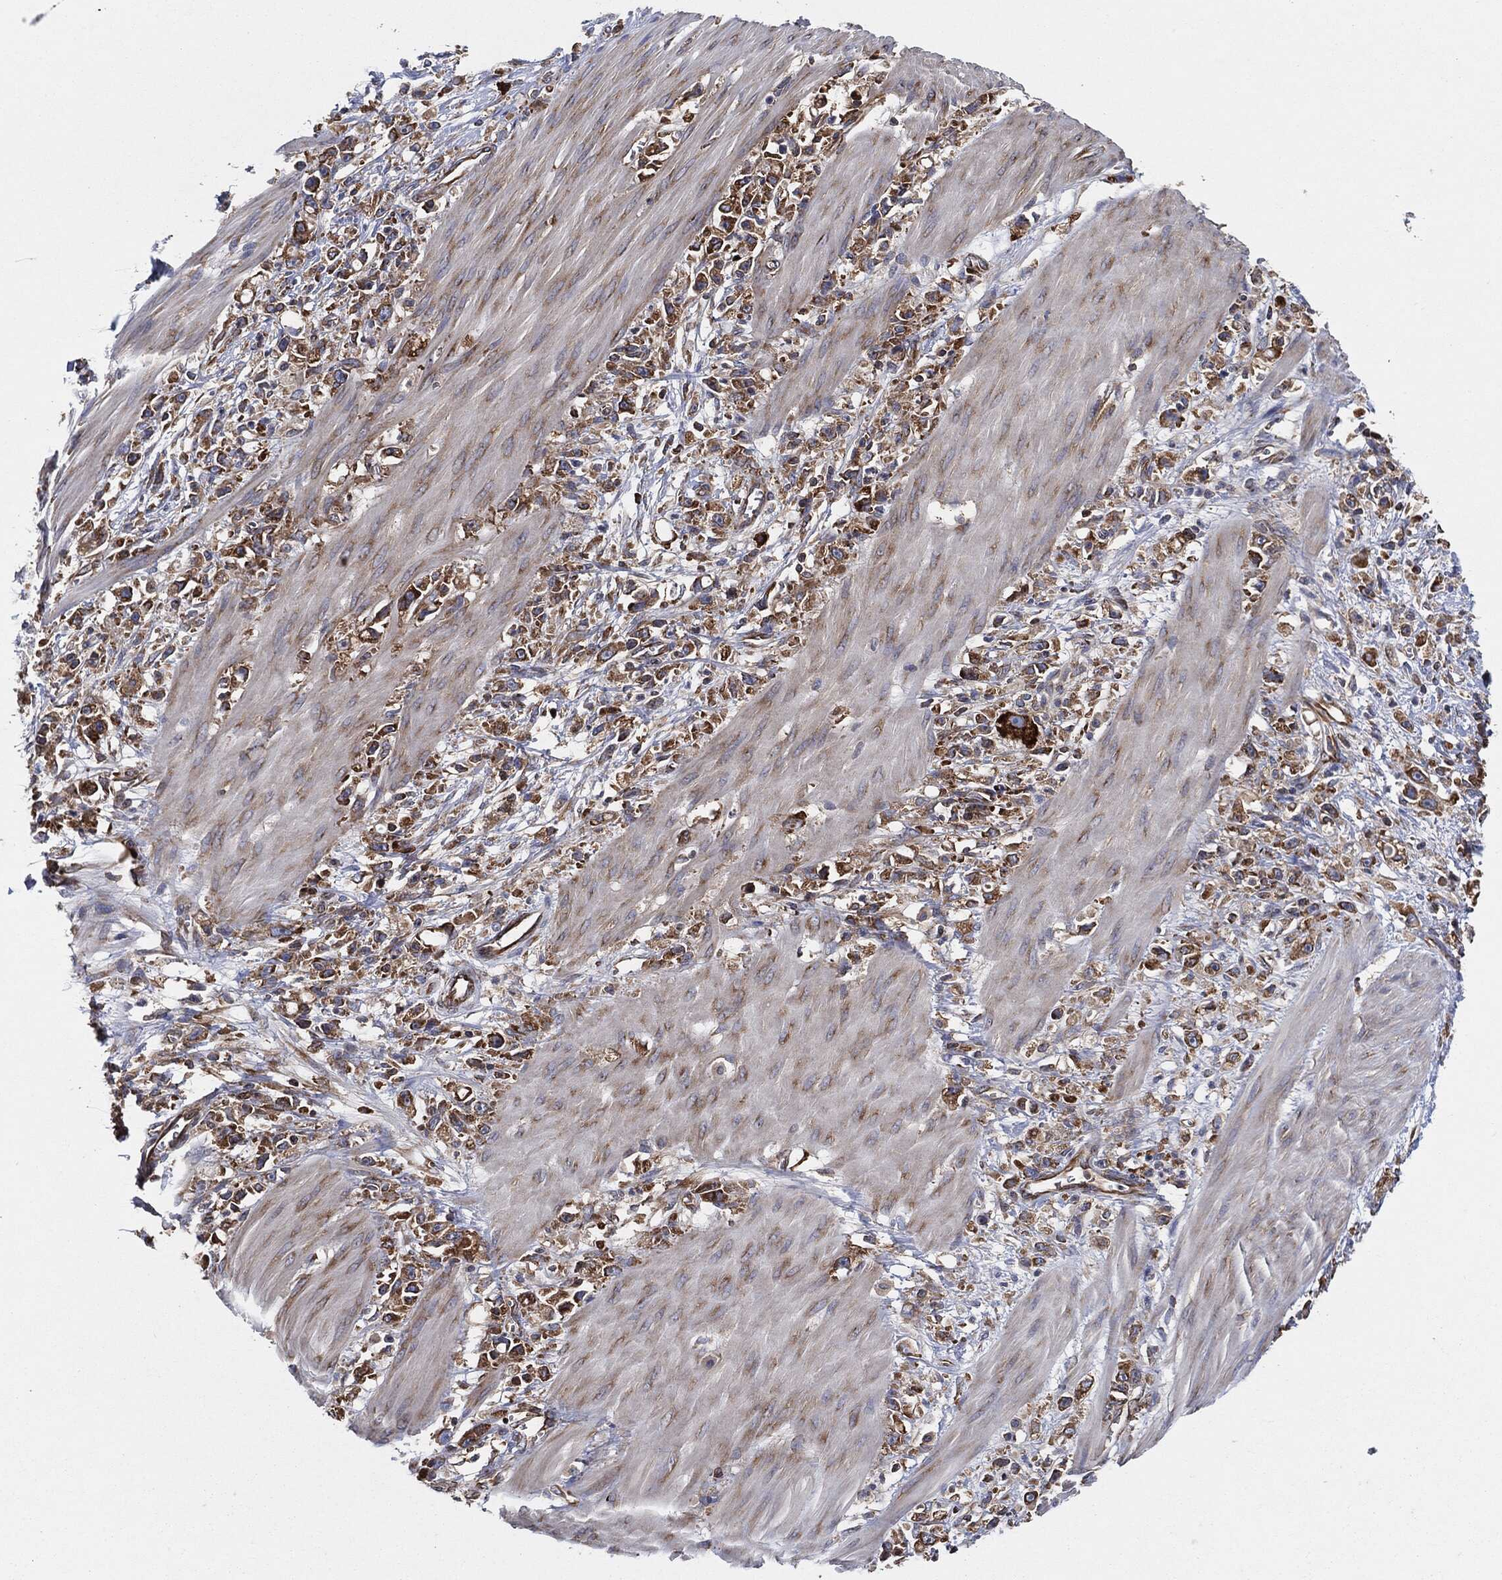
{"staining": {"intensity": "moderate", "quantity": ">75%", "location": "cytoplasmic/membranous"}, "tissue": "stomach cancer", "cell_type": "Tumor cells", "image_type": "cancer", "snomed": [{"axis": "morphology", "description": "Adenocarcinoma, NOS"}, {"axis": "topography", "description": "Stomach"}], "caption": "High-power microscopy captured an immunohistochemistry (IHC) micrograph of adenocarcinoma (stomach), revealing moderate cytoplasmic/membranous expression in approximately >75% of tumor cells.", "gene": "EIF2S2", "patient": {"sex": "female", "age": 59}}